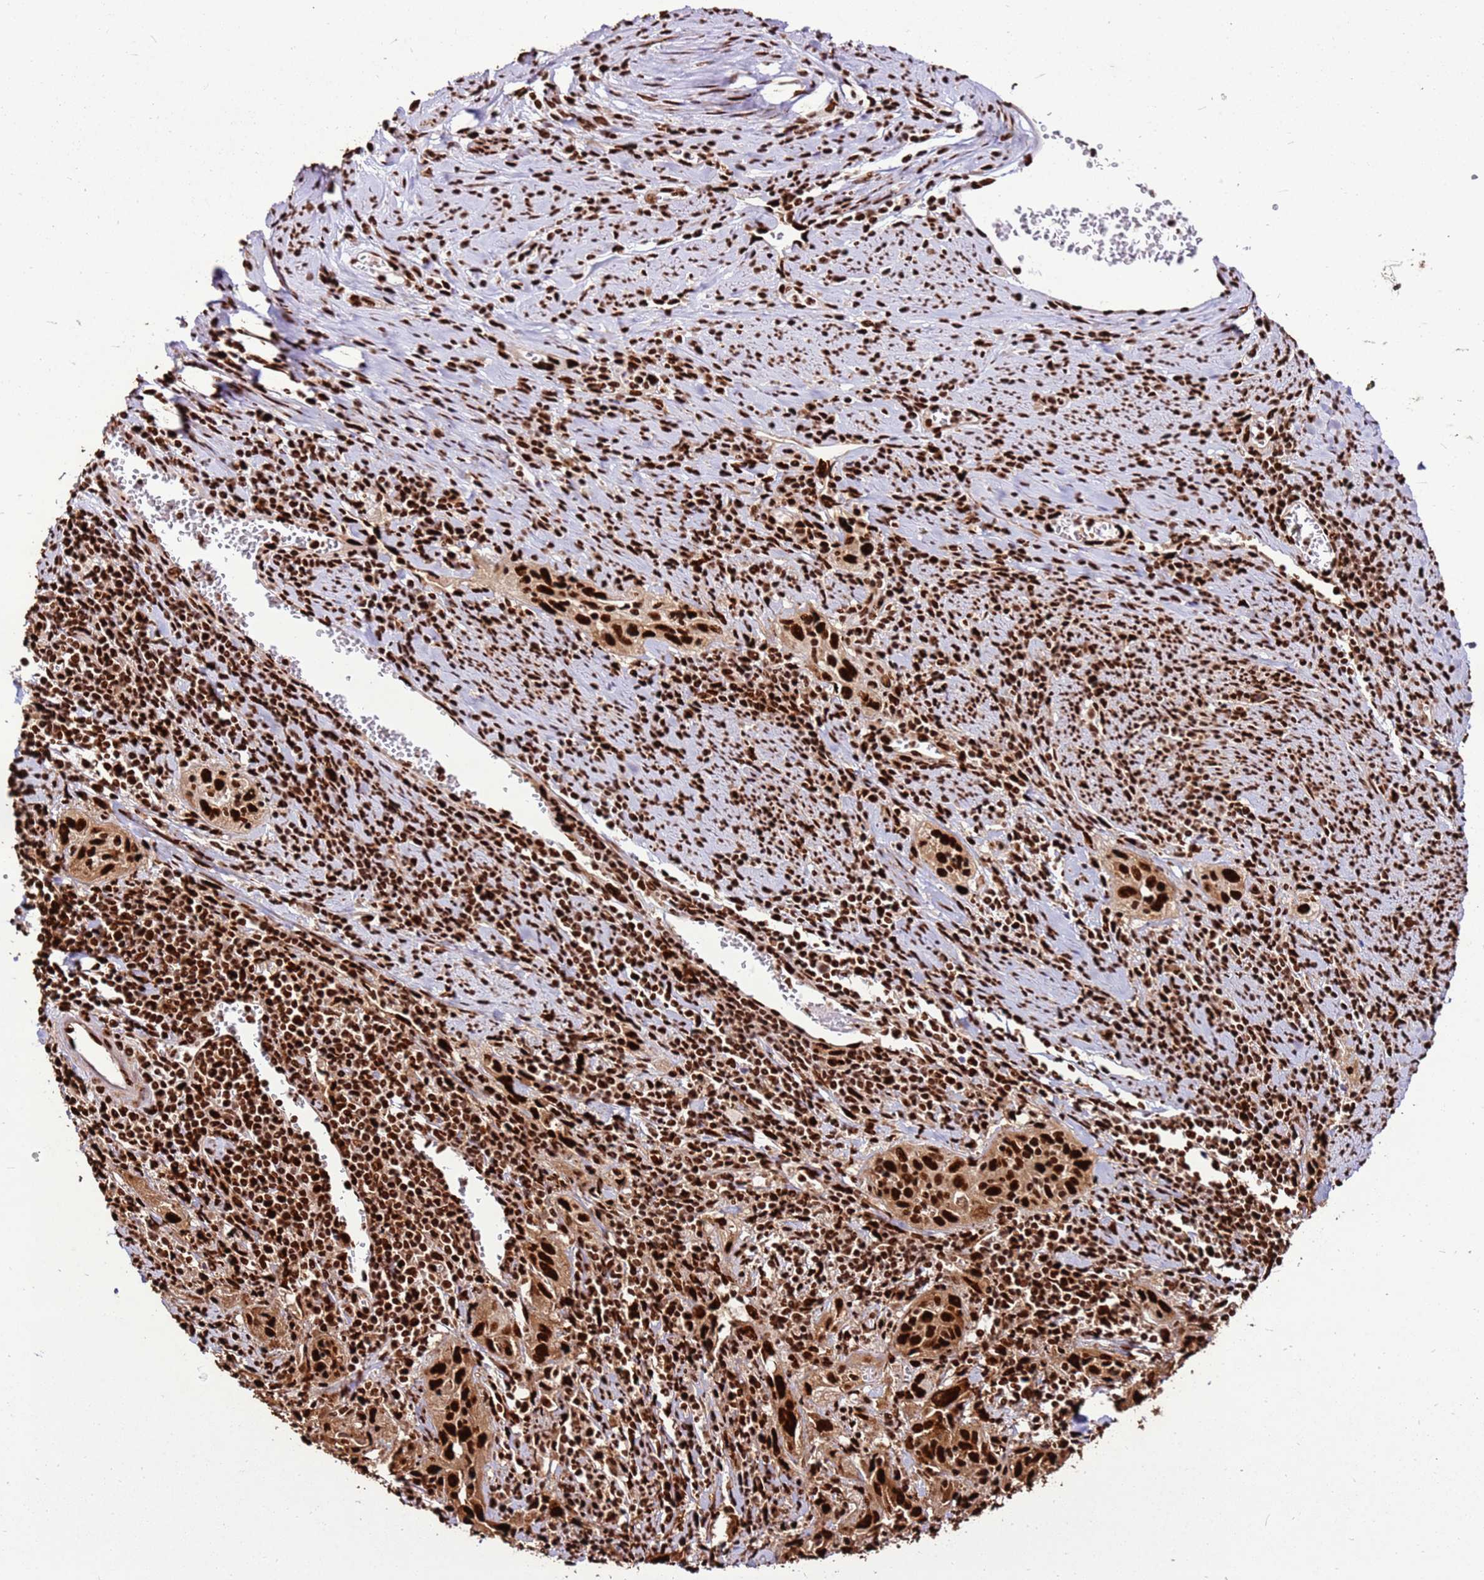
{"staining": {"intensity": "strong", "quantity": ">75%", "location": "cytoplasmic/membranous,nuclear"}, "tissue": "cervical cancer", "cell_type": "Tumor cells", "image_type": "cancer", "snomed": [{"axis": "morphology", "description": "Squamous cell carcinoma, NOS"}, {"axis": "topography", "description": "Cervix"}], "caption": "Immunohistochemistry (IHC) photomicrograph of neoplastic tissue: cervical cancer stained using immunohistochemistry (IHC) demonstrates high levels of strong protein expression localized specifically in the cytoplasmic/membranous and nuclear of tumor cells, appearing as a cytoplasmic/membranous and nuclear brown color.", "gene": "HNRNPAB", "patient": {"sex": "female", "age": 57}}